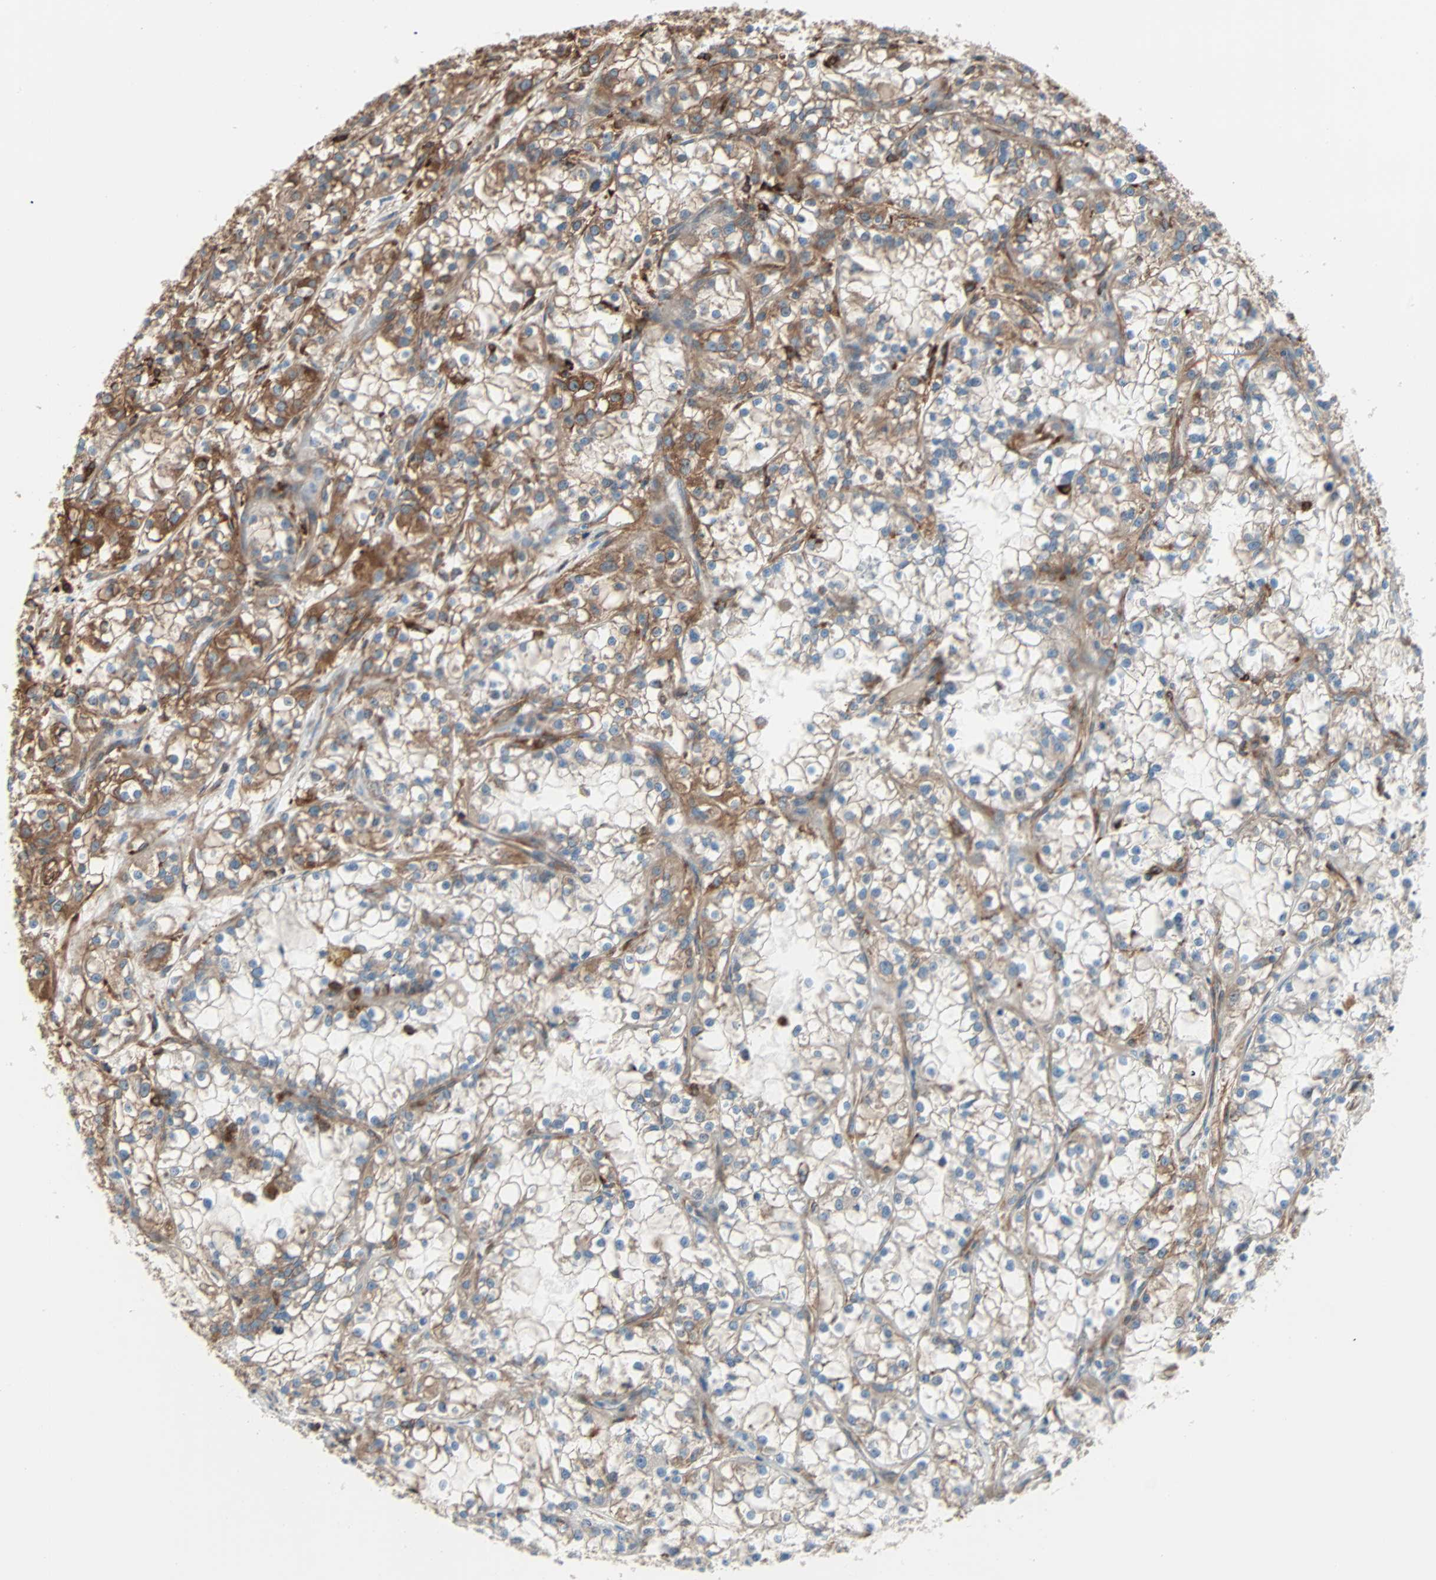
{"staining": {"intensity": "moderate", "quantity": "25%-75%", "location": "cytoplasmic/membranous"}, "tissue": "renal cancer", "cell_type": "Tumor cells", "image_type": "cancer", "snomed": [{"axis": "morphology", "description": "Adenocarcinoma, NOS"}, {"axis": "topography", "description": "Kidney"}], "caption": "Brown immunohistochemical staining in human renal cancer exhibits moderate cytoplasmic/membranous positivity in about 25%-75% of tumor cells.", "gene": "EPB41L2", "patient": {"sex": "female", "age": 52}}